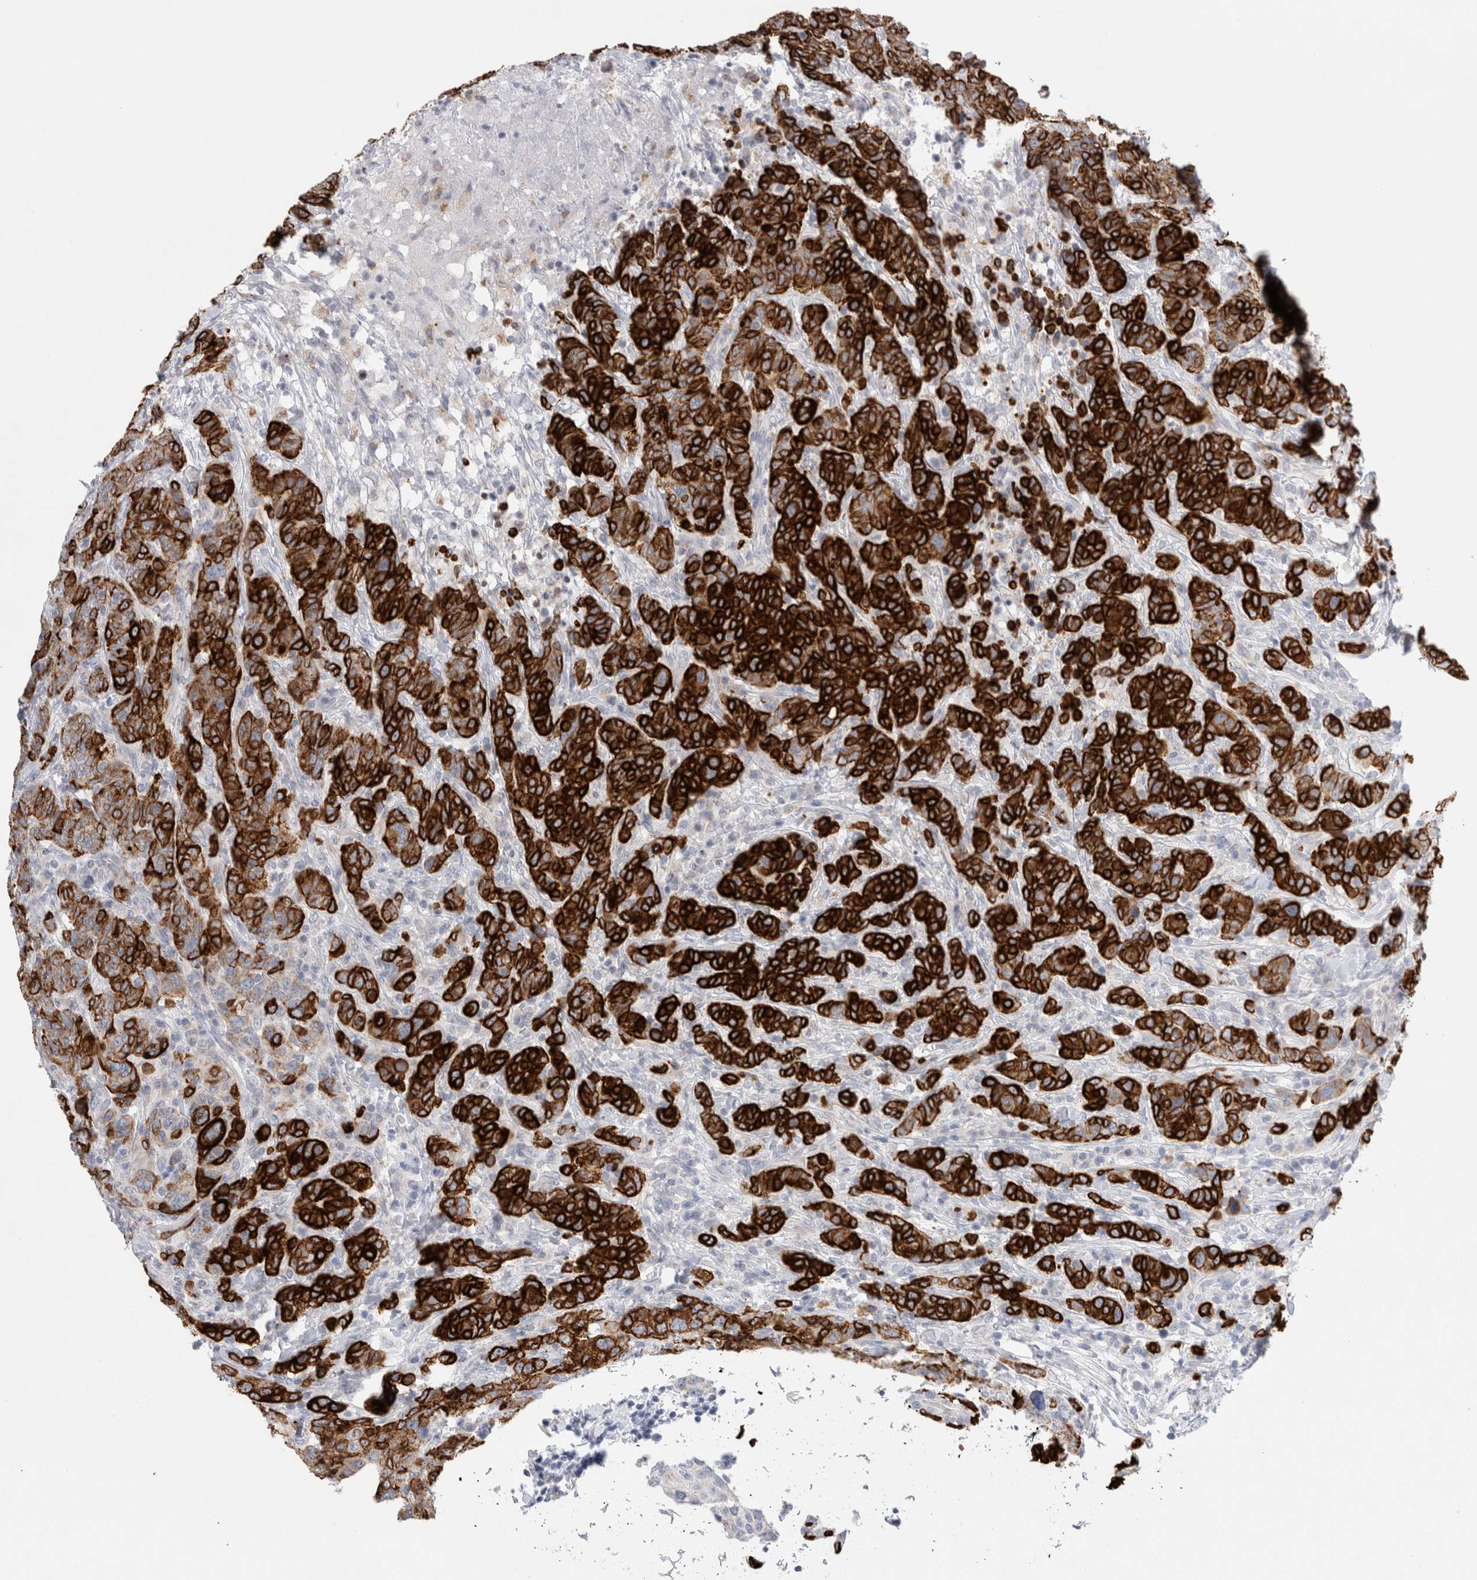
{"staining": {"intensity": "strong", "quantity": ">75%", "location": "cytoplasmic/membranous"}, "tissue": "breast cancer", "cell_type": "Tumor cells", "image_type": "cancer", "snomed": [{"axis": "morphology", "description": "Duct carcinoma"}, {"axis": "topography", "description": "Breast"}], "caption": "The micrograph exhibits immunohistochemical staining of breast cancer. There is strong cytoplasmic/membranous positivity is identified in about >75% of tumor cells.", "gene": "GAA", "patient": {"sex": "female", "age": 37}}